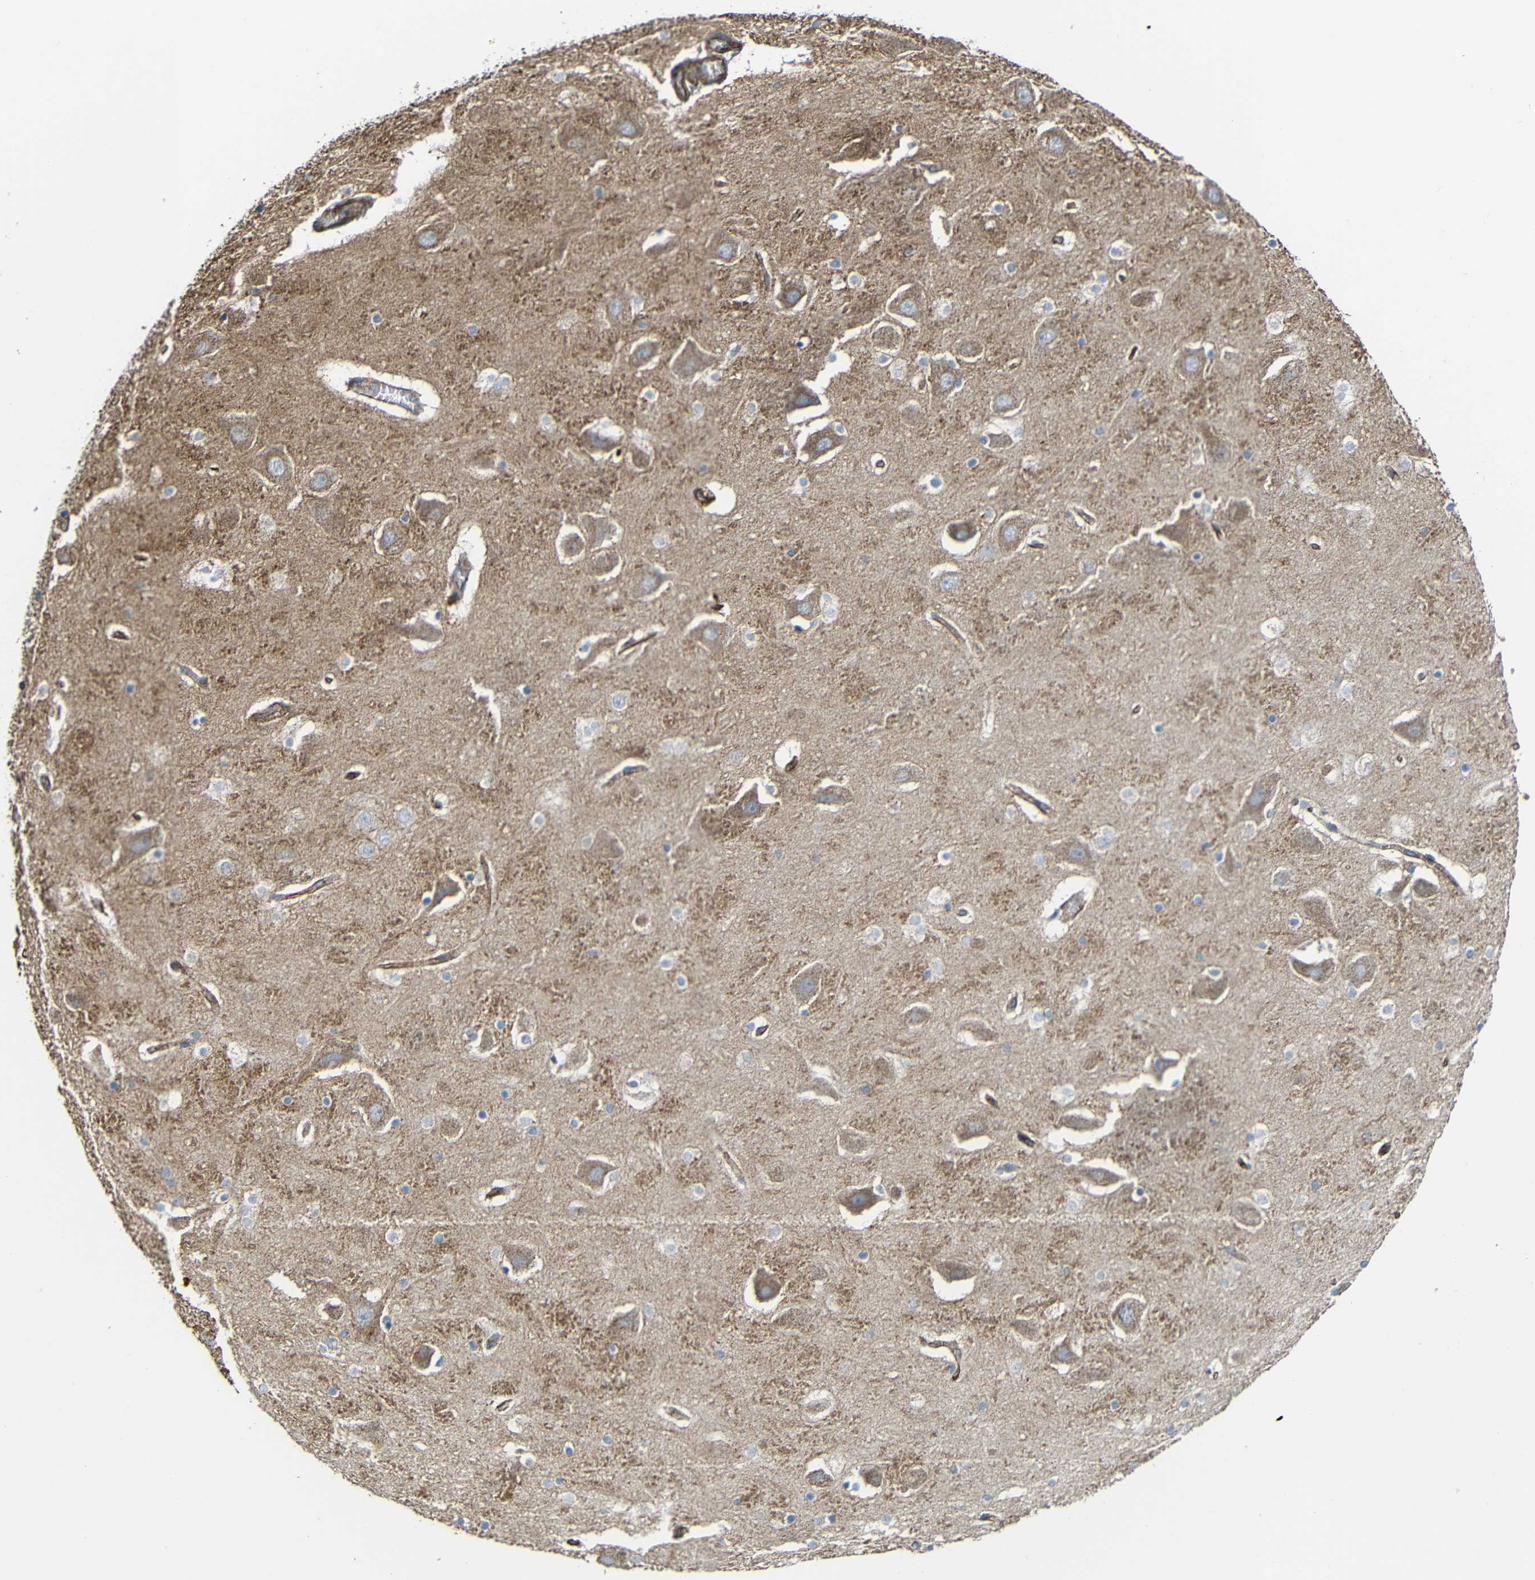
{"staining": {"intensity": "weak", "quantity": "25%-75%", "location": "cytoplasmic/membranous"}, "tissue": "hippocampus", "cell_type": "Glial cells", "image_type": "normal", "snomed": [{"axis": "morphology", "description": "Normal tissue, NOS"}, {"axis": "topography", "description": "Hippocampus"}], "caption": "Weak cytoplasmic/membranous positivity for a protein is appreciated in about 25%-75% of glial cells of unremarkable hippocampus using IHC.", "gene": "IGSF10", "patient": {"sex": "male", "age": 45}}